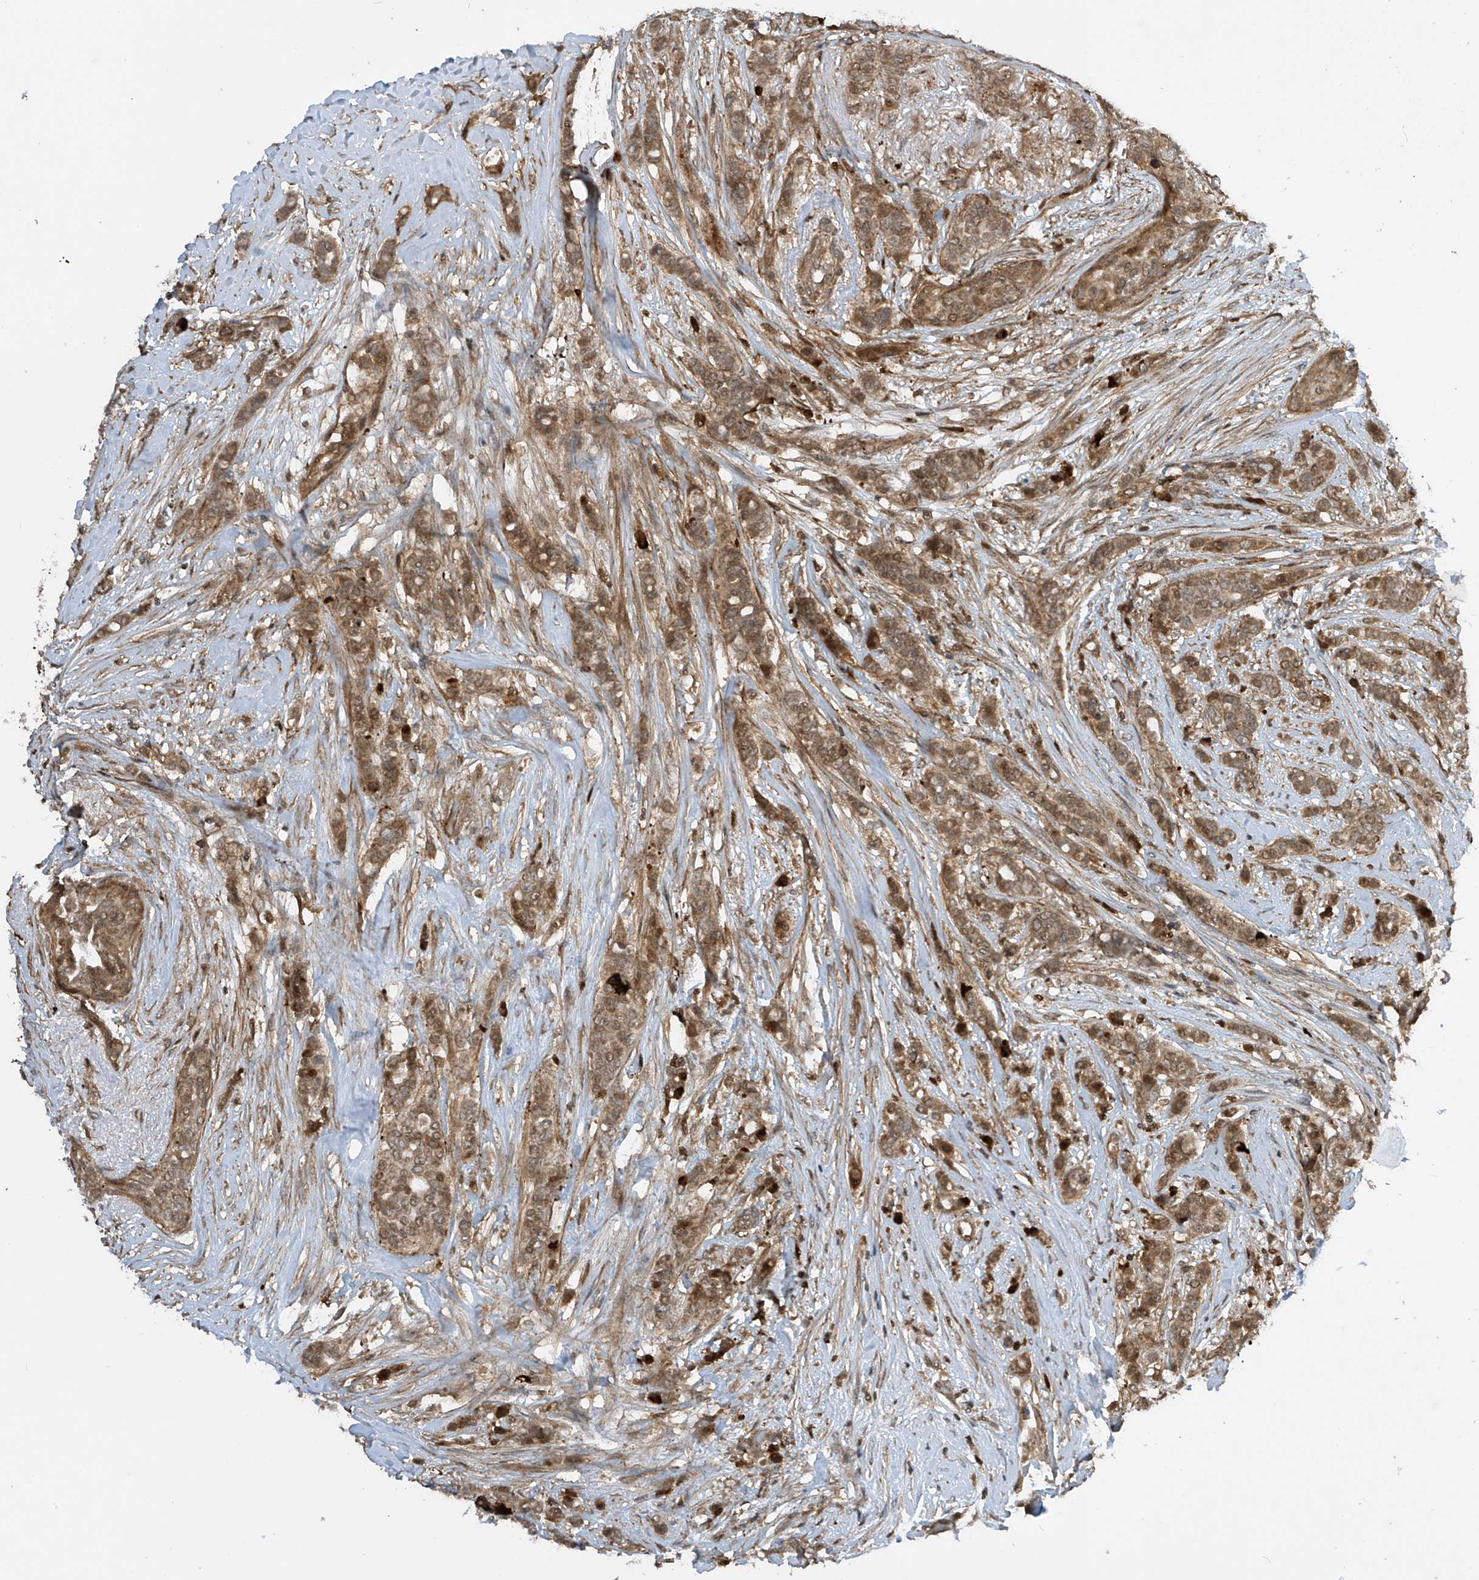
{"staining": {"intensity": "moderate", "quantity": ">75%", "location": "cytoplasmic/membranous,nuclear"}, "tissue": "breast cancer", "cell_type": "Tumor cells", "image_type": "cancer", "snomed": [{"axis": "morphology", "description": "Lobular carcinoma"}, {"axis": "topography", "description": "Breast"}], "caption": "A micrograph of breast lobular carcinoma stained for a protein demonstrates moderate cytoplasmic/membranous and nuclear brown staining in tumor cells.", "gene": "ATAD2B", "patient": {"sex": "female", "age": 51}}